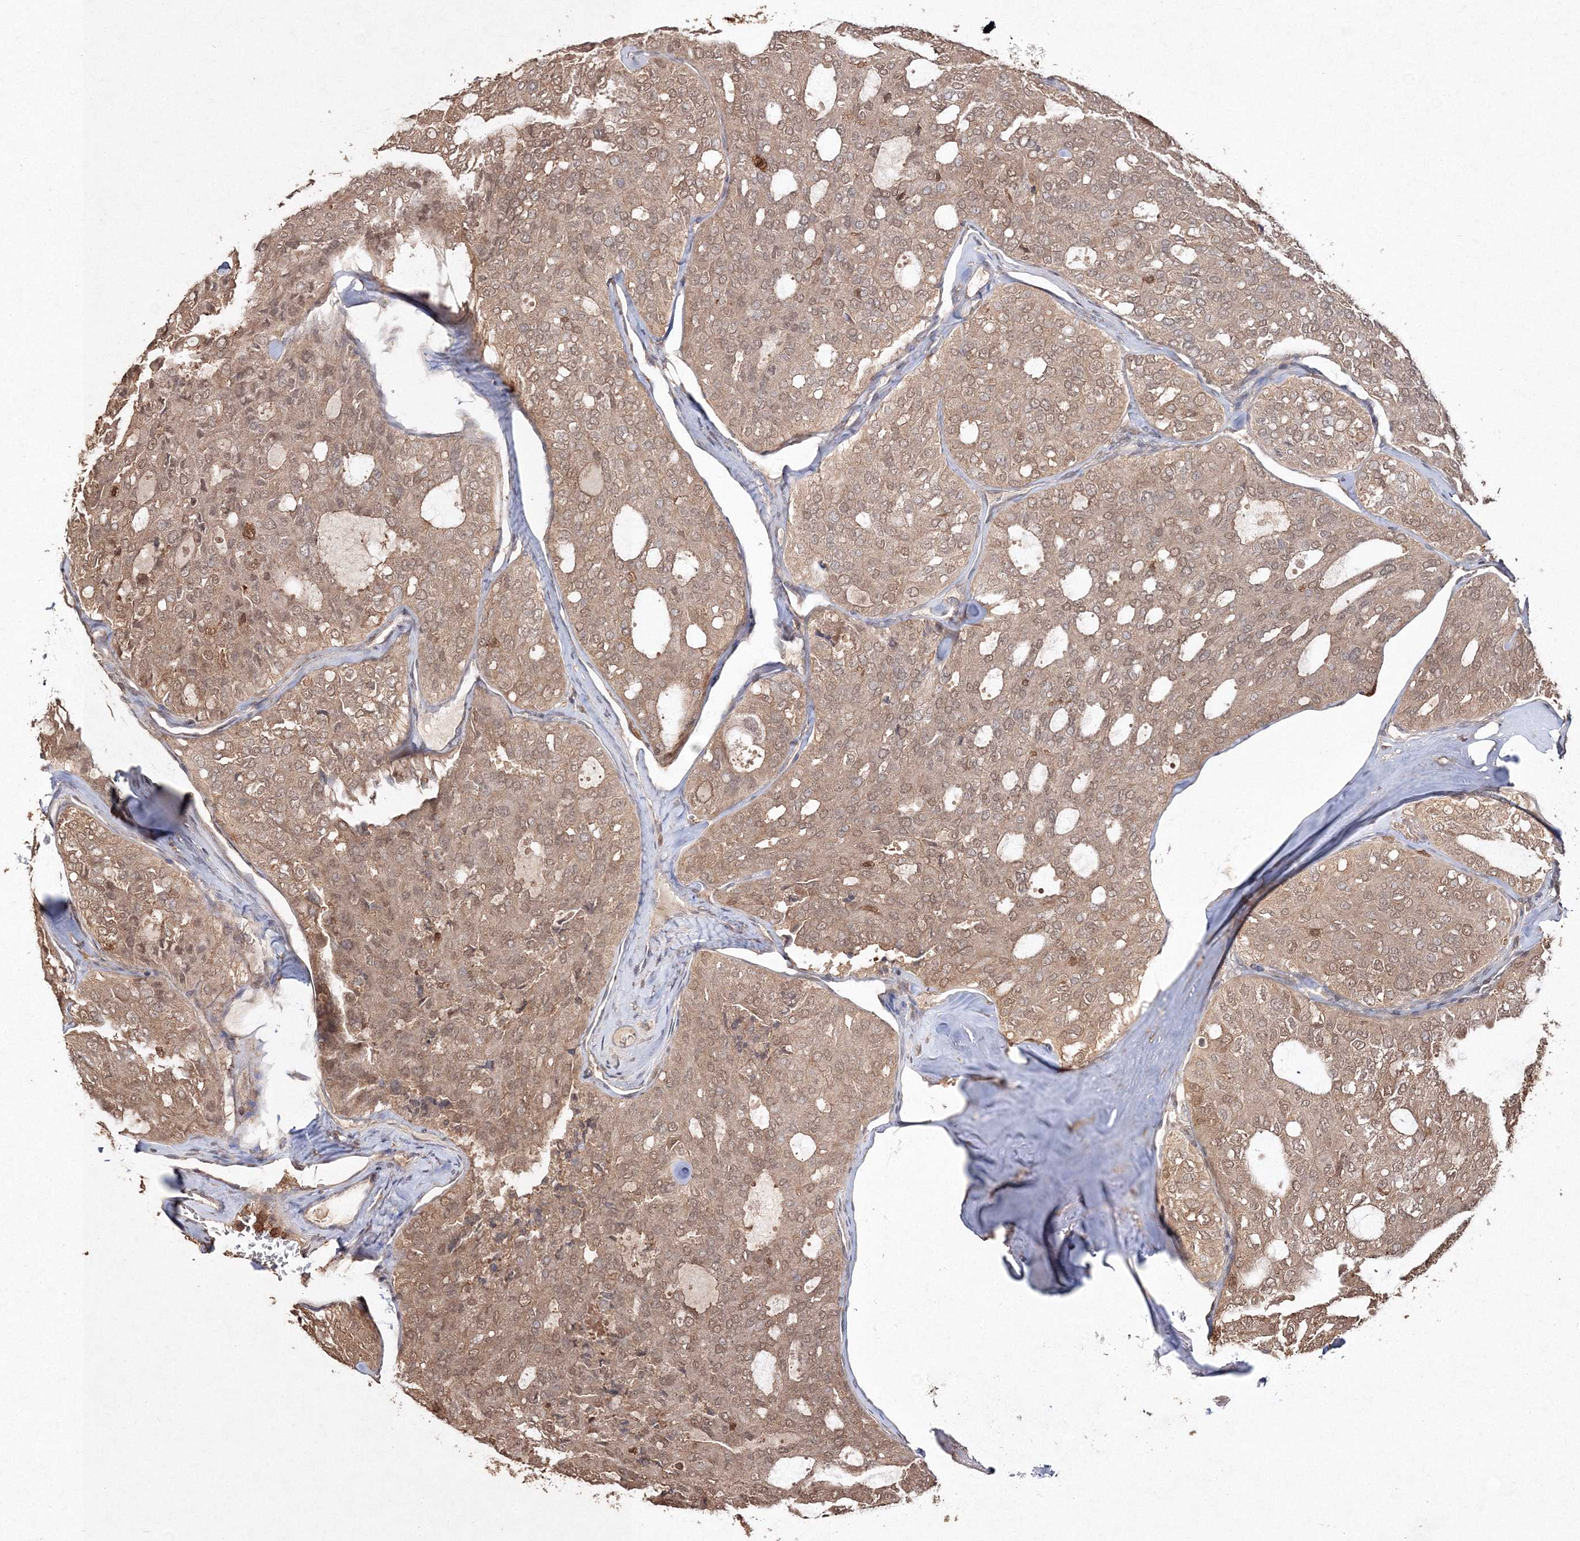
{"staining": {"intensity": "moderate", "quantity": ">75%", "location": "cytoplasmic/membranous,nuclear"}, "tissue": "thyroid cancer", "cell_type": "Tumor cells", "image_type": "cancer", "snomed": [{"axis": "morphology", "description": "Follicular adenoma carcinoma, NOS"}, {"axis": "topography", "description": "Thyroid gland"}], "caption": "About >75% of tumor cells in thyroid cancer reveal moderate cytoplasmic/membranous and nuclear protein expression as visualized by brown immunohistochemical staining.", "gene": "S100A11", "patient": {"sex": "male", "age": 75}}